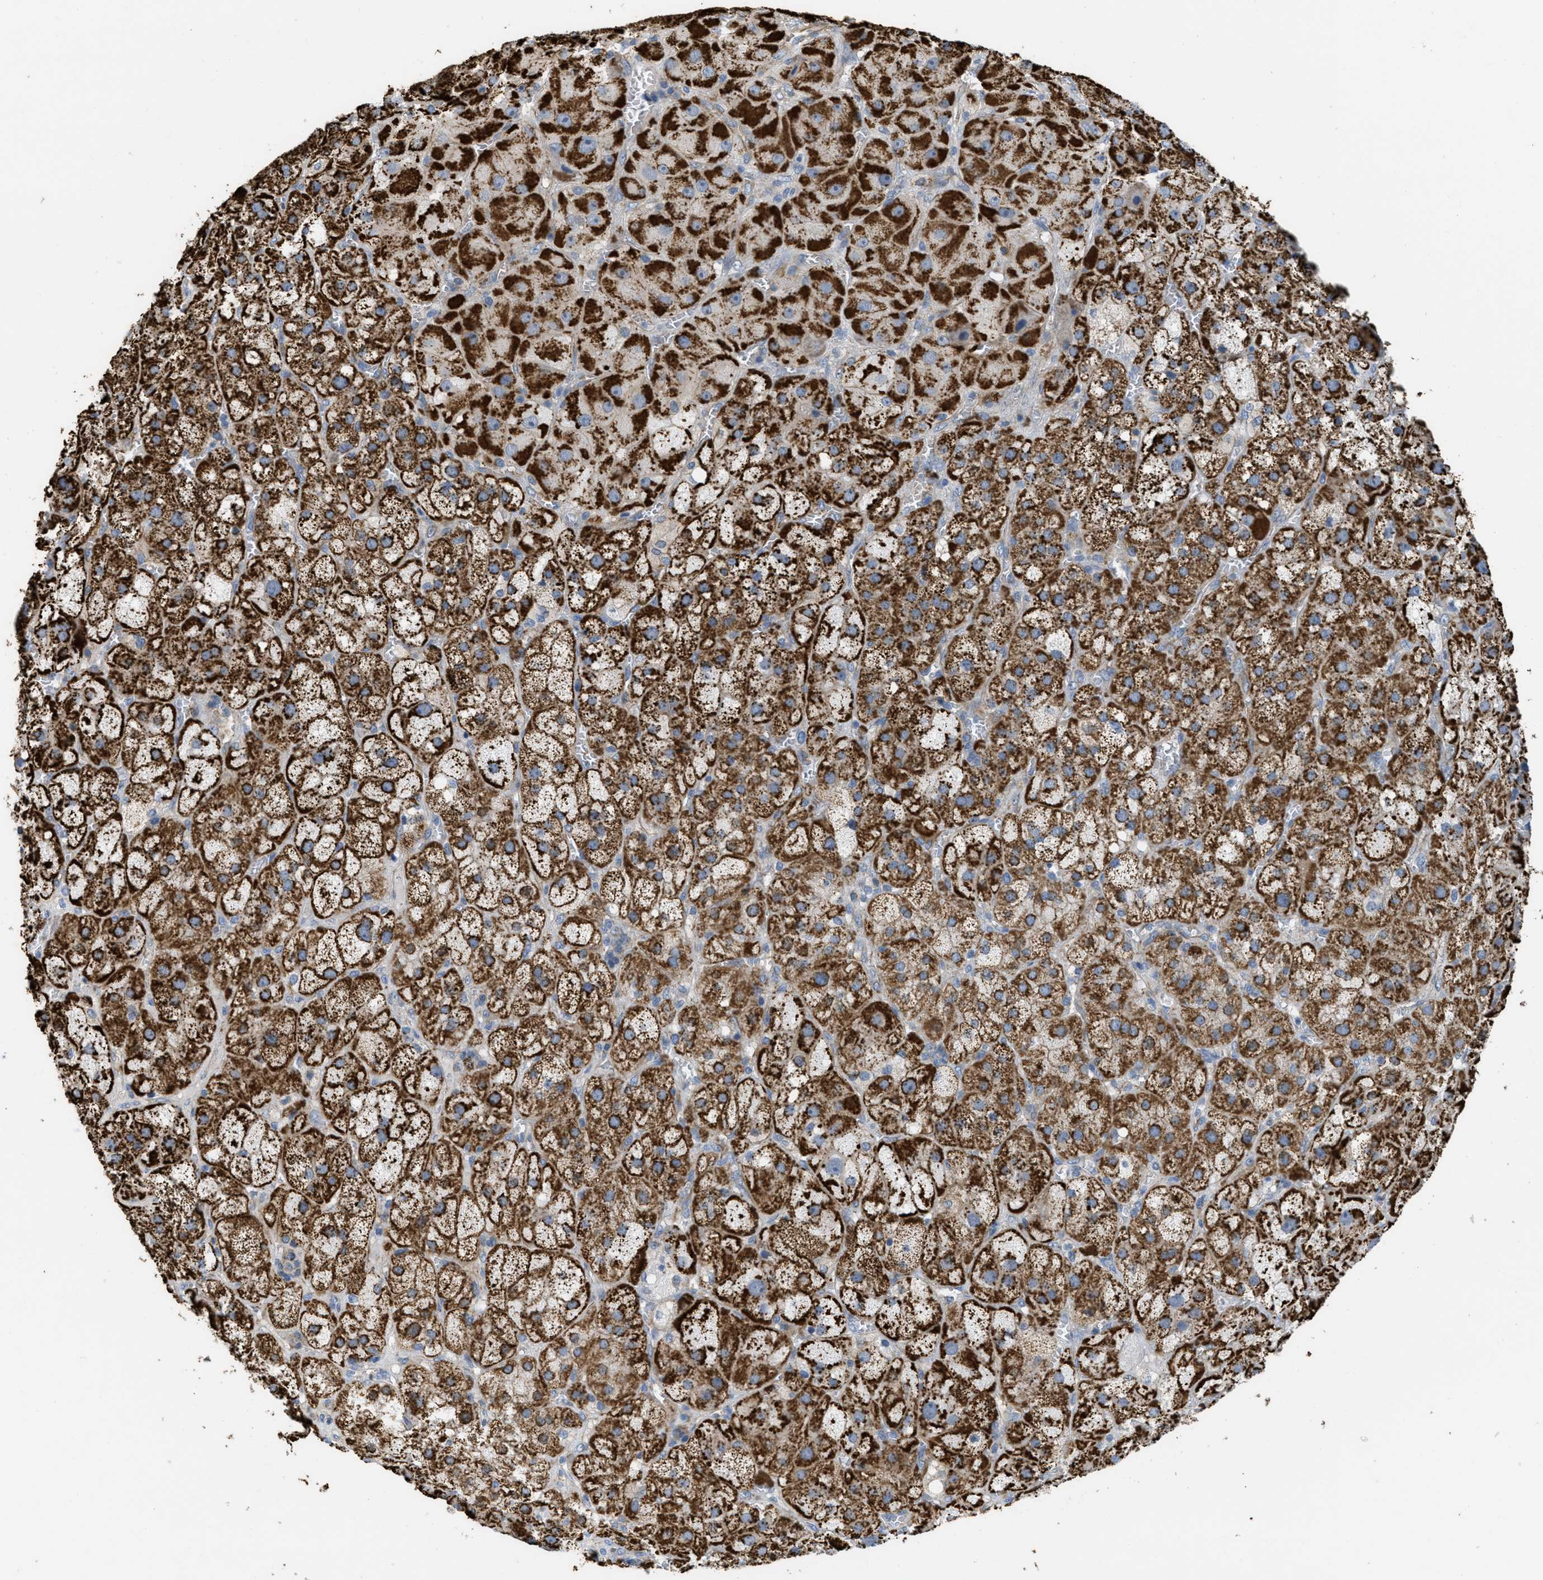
{"staining": {"intensity": "strong", "quantity": ">75%", "location": "cytoplasmic/membranous"}, "tissue": "adrenal gland", "cell_type": "Glandular cells", "image_type": "normal", "snomed": [{"axis": "morphology", "description": "Normal tissue, NOS"}, {"axis": "topography", "description": "Adrenal gland"}], "caption": "High-power microscopy captured an IHC micrograph of unremarkable adrenal gland, revealing strong cytoplasmic/membranous expression in about >75% of glandular cells. Using DAB (3,3'-diaminobenzidine) (brown) and hematoxylin (blue) stains, captured at high magnification using brightfield microscopy.", "gene": "BTN3A1", "patient": {"sex": "female", "age": 47}}